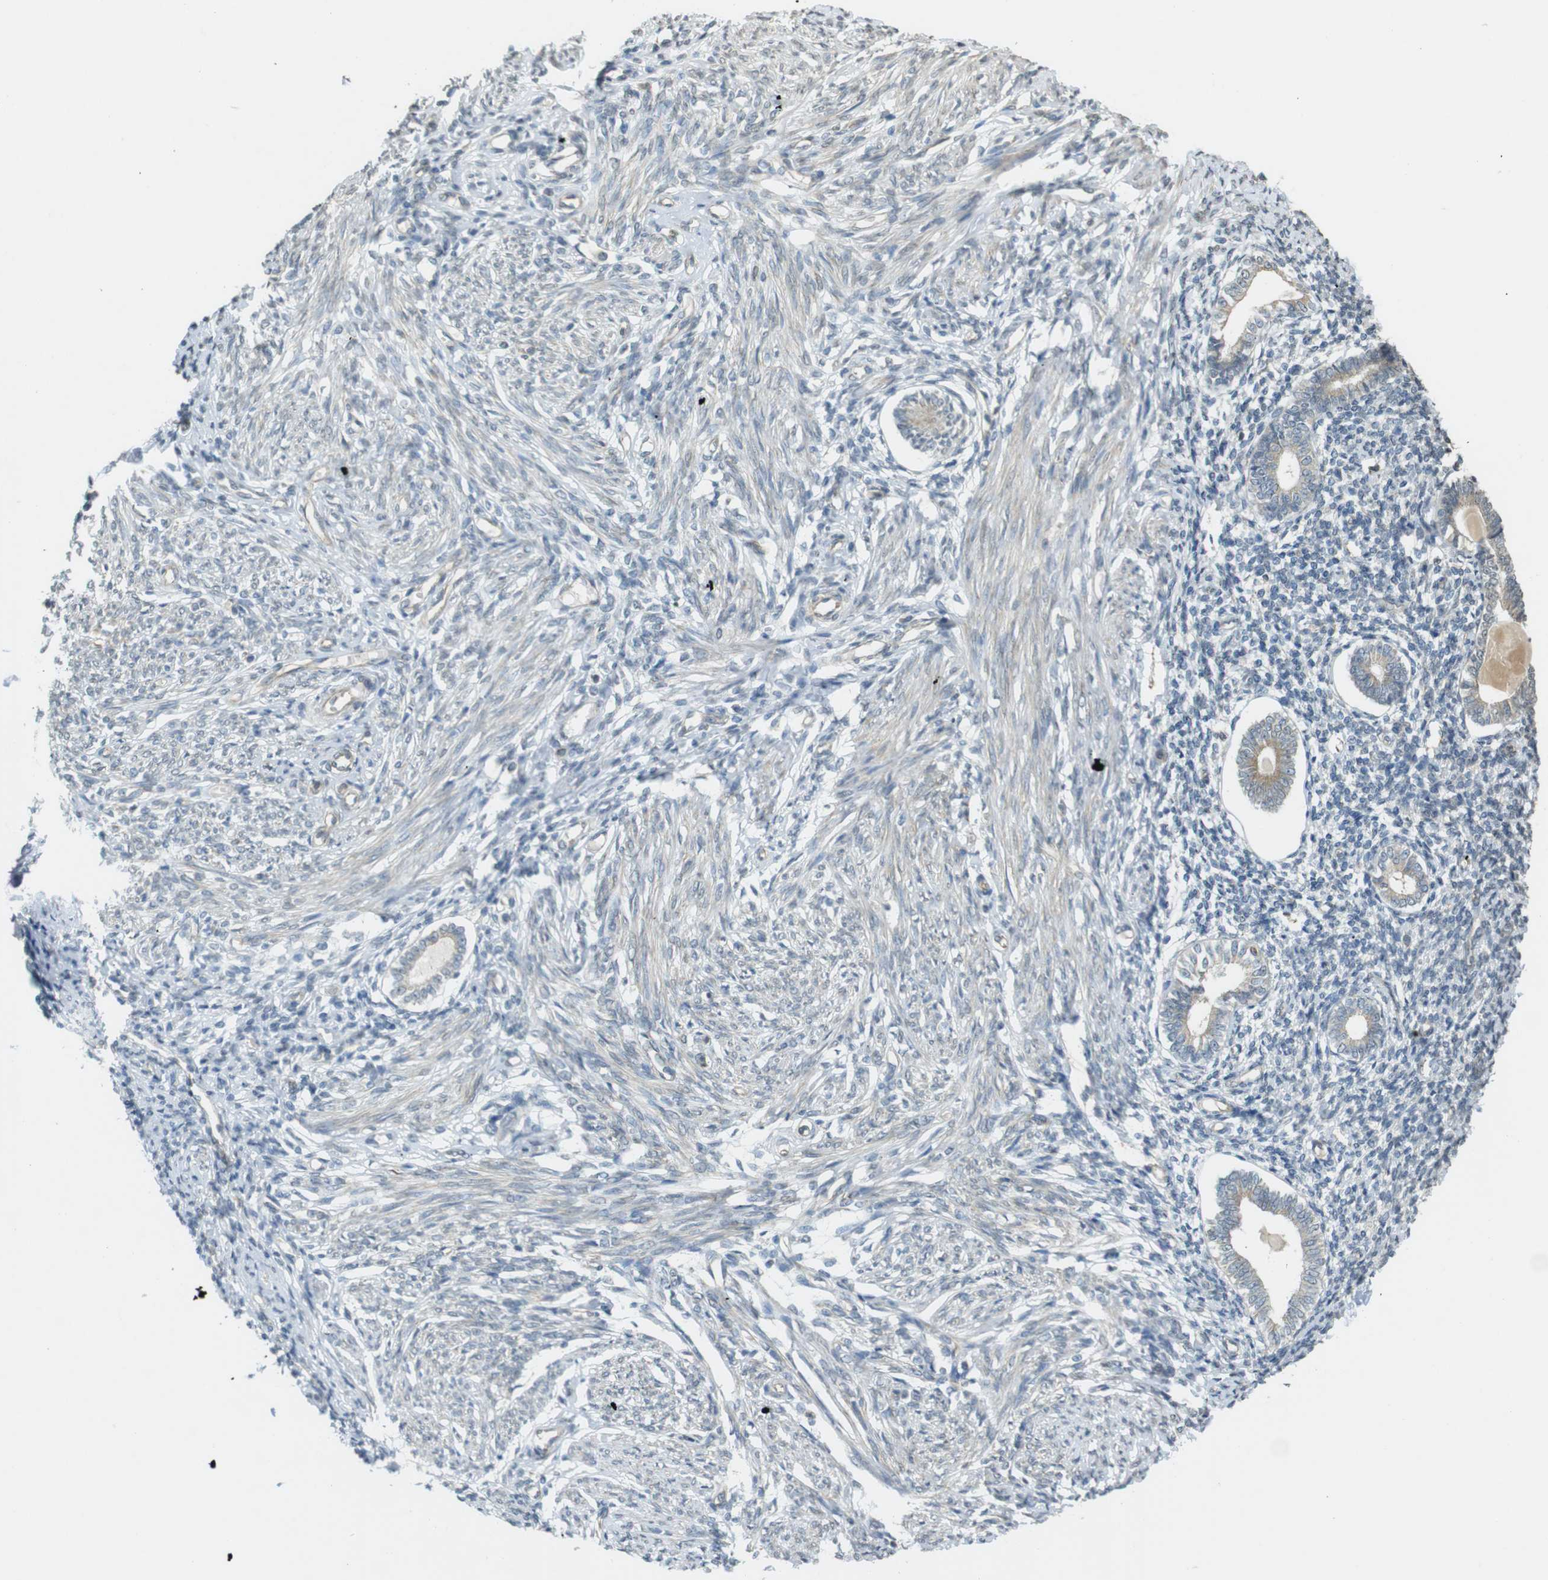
{"staining": {"intensity": "weak", "quantity": "25%-75%", "location": "cytoplasmic/membranous"}, "tissue": "endometrium", "cell_type": "Cells in endometrial stroma", "image_type": "normal", "snomed": [{"axis": "morphology", "description": "Normal tissue, NOS"}, {"axis": "topography", "description": "Endometrium"}], "caption": "The immunohistochemical stain highlights weak cytoplasmic/membranous staining in cells in endometrial stroma of normal endometrium.", "gene": "KIF5B", "patient": {"sex": "female", "age": 71}}